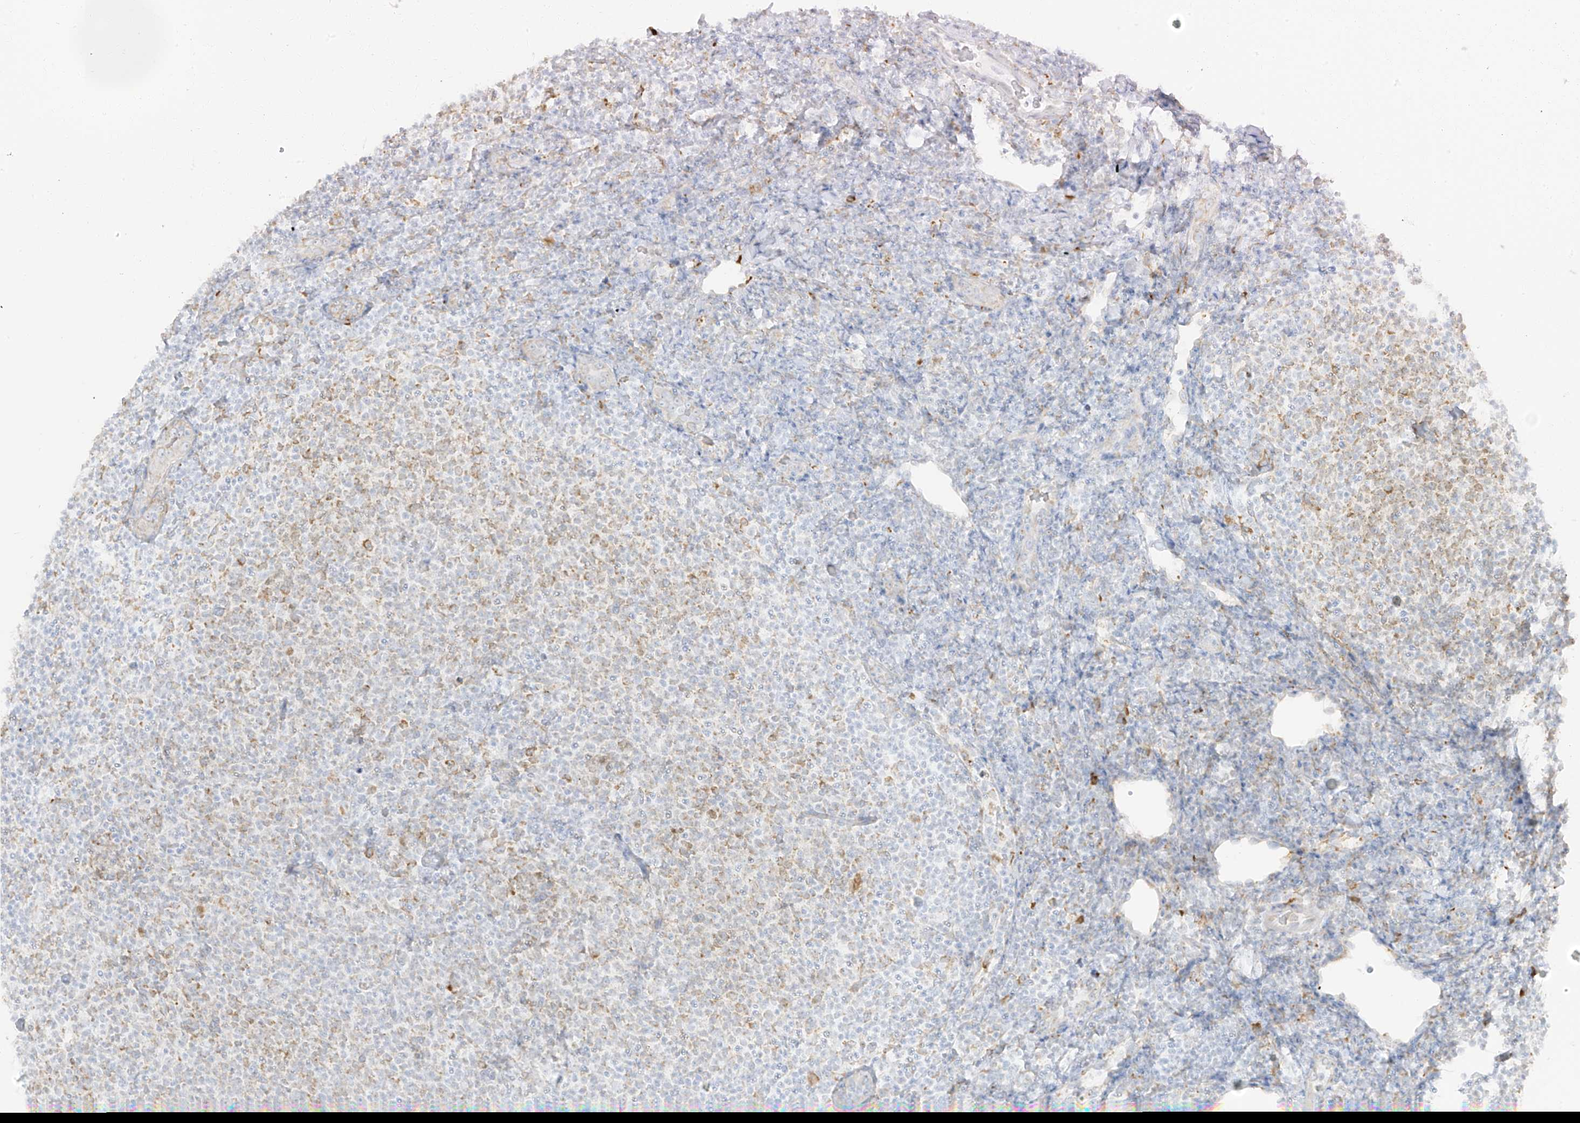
{"staining": {"intensity": "negative", "quantity": "none", "location": "none"}, "tissue": "lymphoma", "cell_type": "Tumor cells", "image_type": "cancer", "snomed": [{"axis": "morphology", "description": "Malignant lymphoma, non-Hodgkin's type, Low grade"}, {"axis": "topography", "description": "Lymph node"}], "caption": "Photomicrograph shows no significant protein positivity in tumor cells of malignant lymphoma, non-Hodgkin's type (low-grade). Brightfield microscopy of immunohistochemistry (IHC) stained with DAB (3,3'-diaminobenzidine) (brown) and hematoxylin (blue), captured at high magnification.", "gene": "LRRC59", "patient": {"sex": "male", "age": 66}}